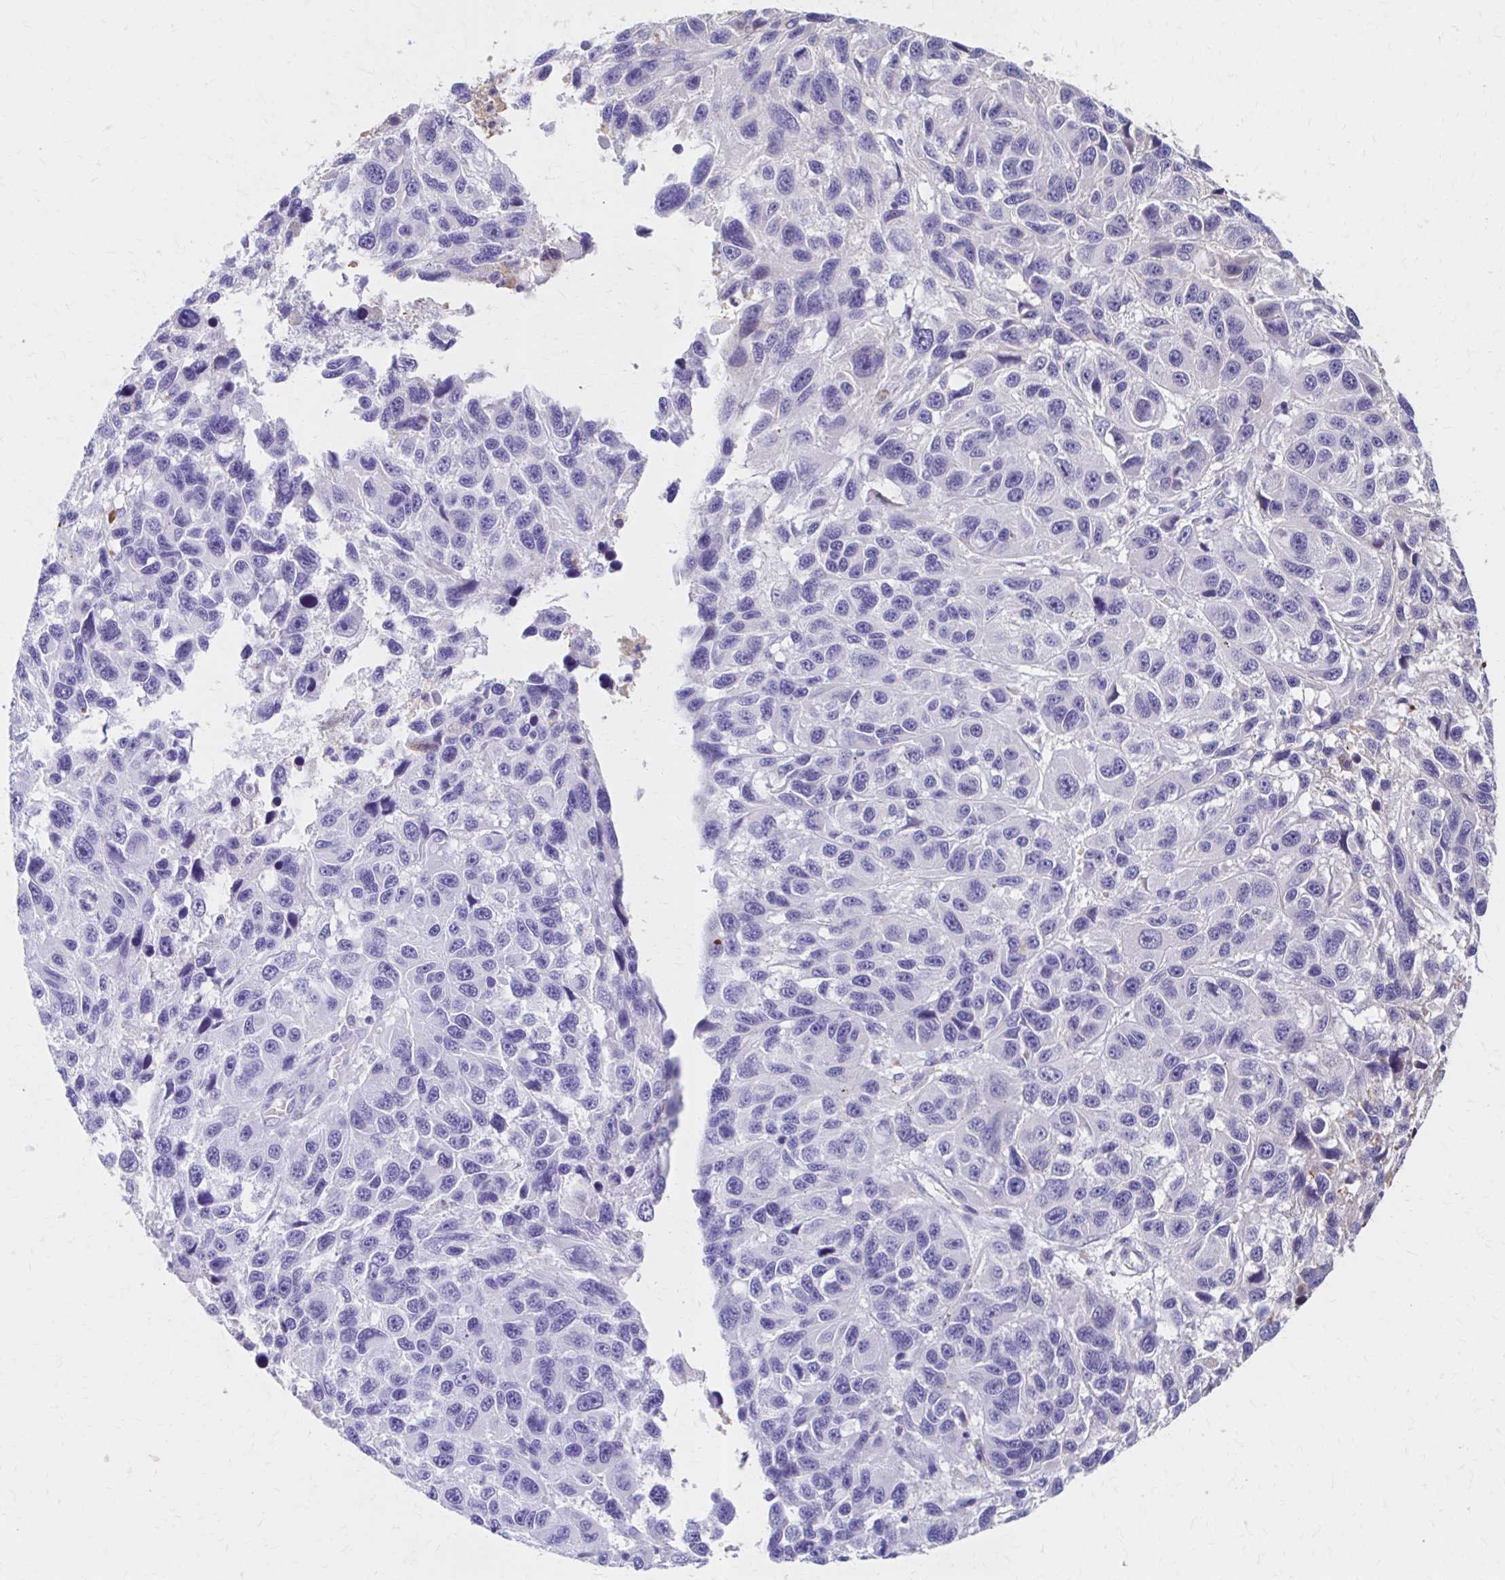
{"staining": {"intensity": "negative", "quantity": "none", "location": "none"}, "tissue": "melanoma", "cell_type": "Tumor cells", "image_type": "cancer", "snomed": [{"axis": "morphology", "description": "Malignant melanoma, NOS"}, {"axis": "topography", "description": "Skin"}], "caption": "Immunohistochemical staining of malignant melanoma reveals no significant expression in tumor cells.", "gene": "HMGCS2", "patient": {"sex": "male", "age": 53}}